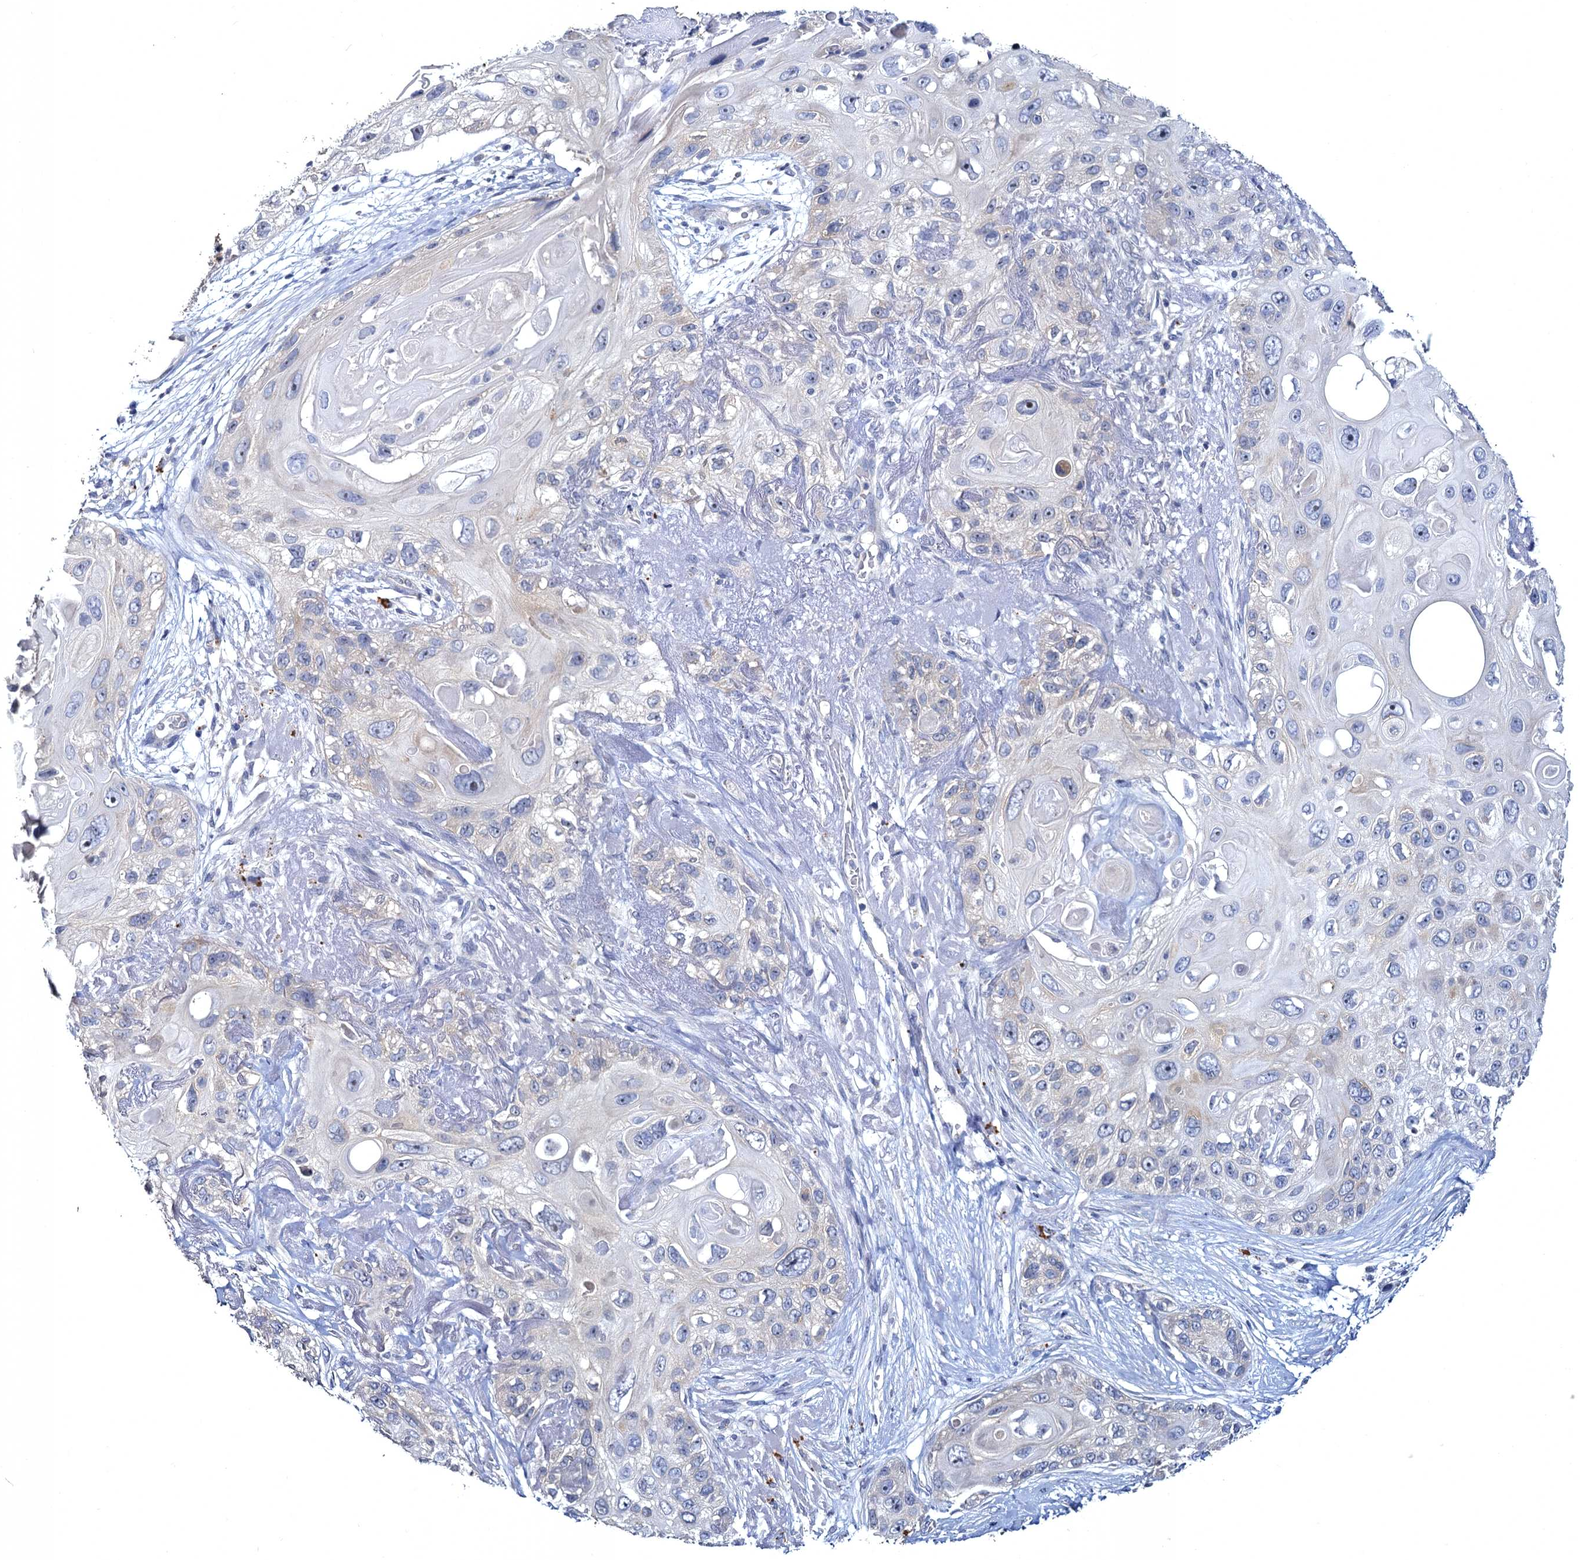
{"staining": {"intensity": "negative", "quantity": "none", "location": "none"}, "tissue": "skin cancer", "cell_type": "Tumor cells", "image_type": "cancer", "snomed": [{"axis": "morphology", "description": "Normal tissue, NOS"}, {"axis": "morphology", "description": "Squamous cell carcinoma, NOS"}, {"axis": "topography", "description": "Skin"}], "caption": "Tumor cells are negative for brown protein staining in squamous cell carcinoma (skin).", "gene": "ATP9A", "patient": {"sex": "male", "age": 72}}